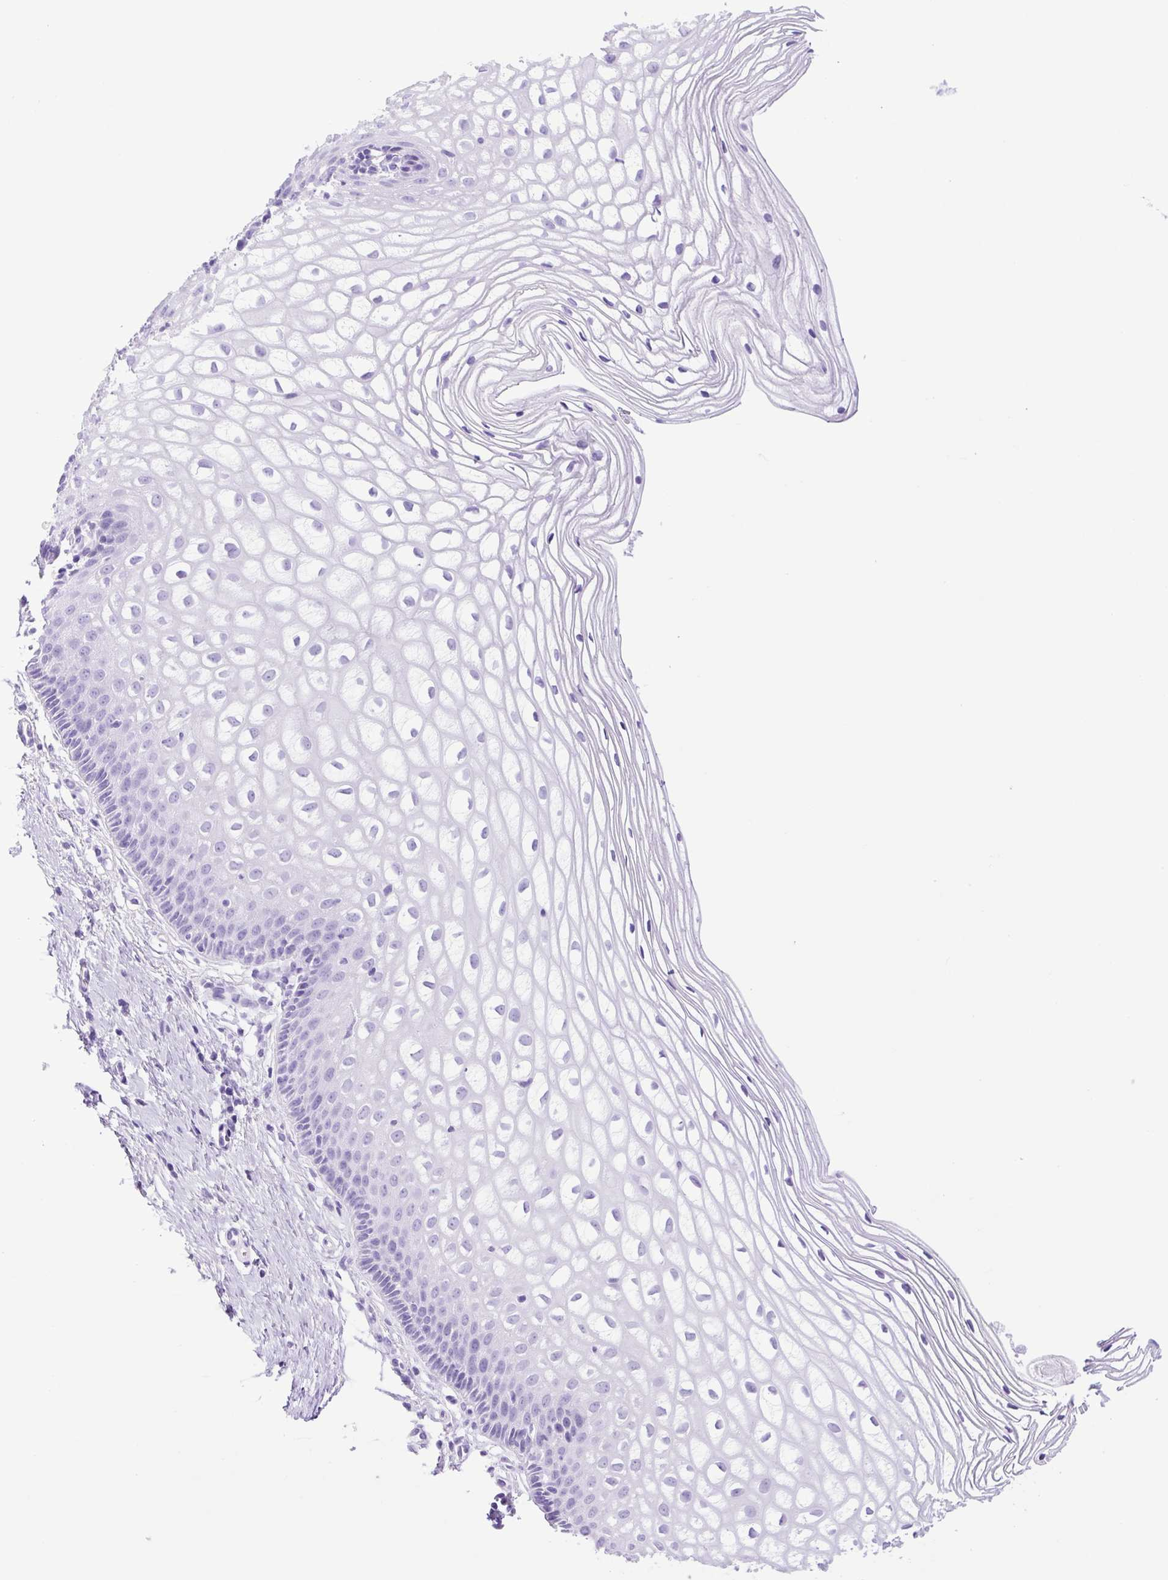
{"staining": {"intensity": "weak", "quantity": "25%-75%", "location": "nuclear"}, "tissue": "cervix", "cell_type": "Glandular cells", "image_type": "normal", "snomed": [{"axis": "morphology", "description": "Normal tissue, NOS"}, {"axis": "topography", "description": "Cervix"}], "caption": "Glandular cells demonstrate low levels of weak nuclear expression in about 25%-75% of cells in benign cervix. (DAB (3,3'-diaminobenzidine) = brown stain, brightfield microscopy at high magnification).", "gene": "KPNA1", "patient": {"sex": "female", "age": 36}}